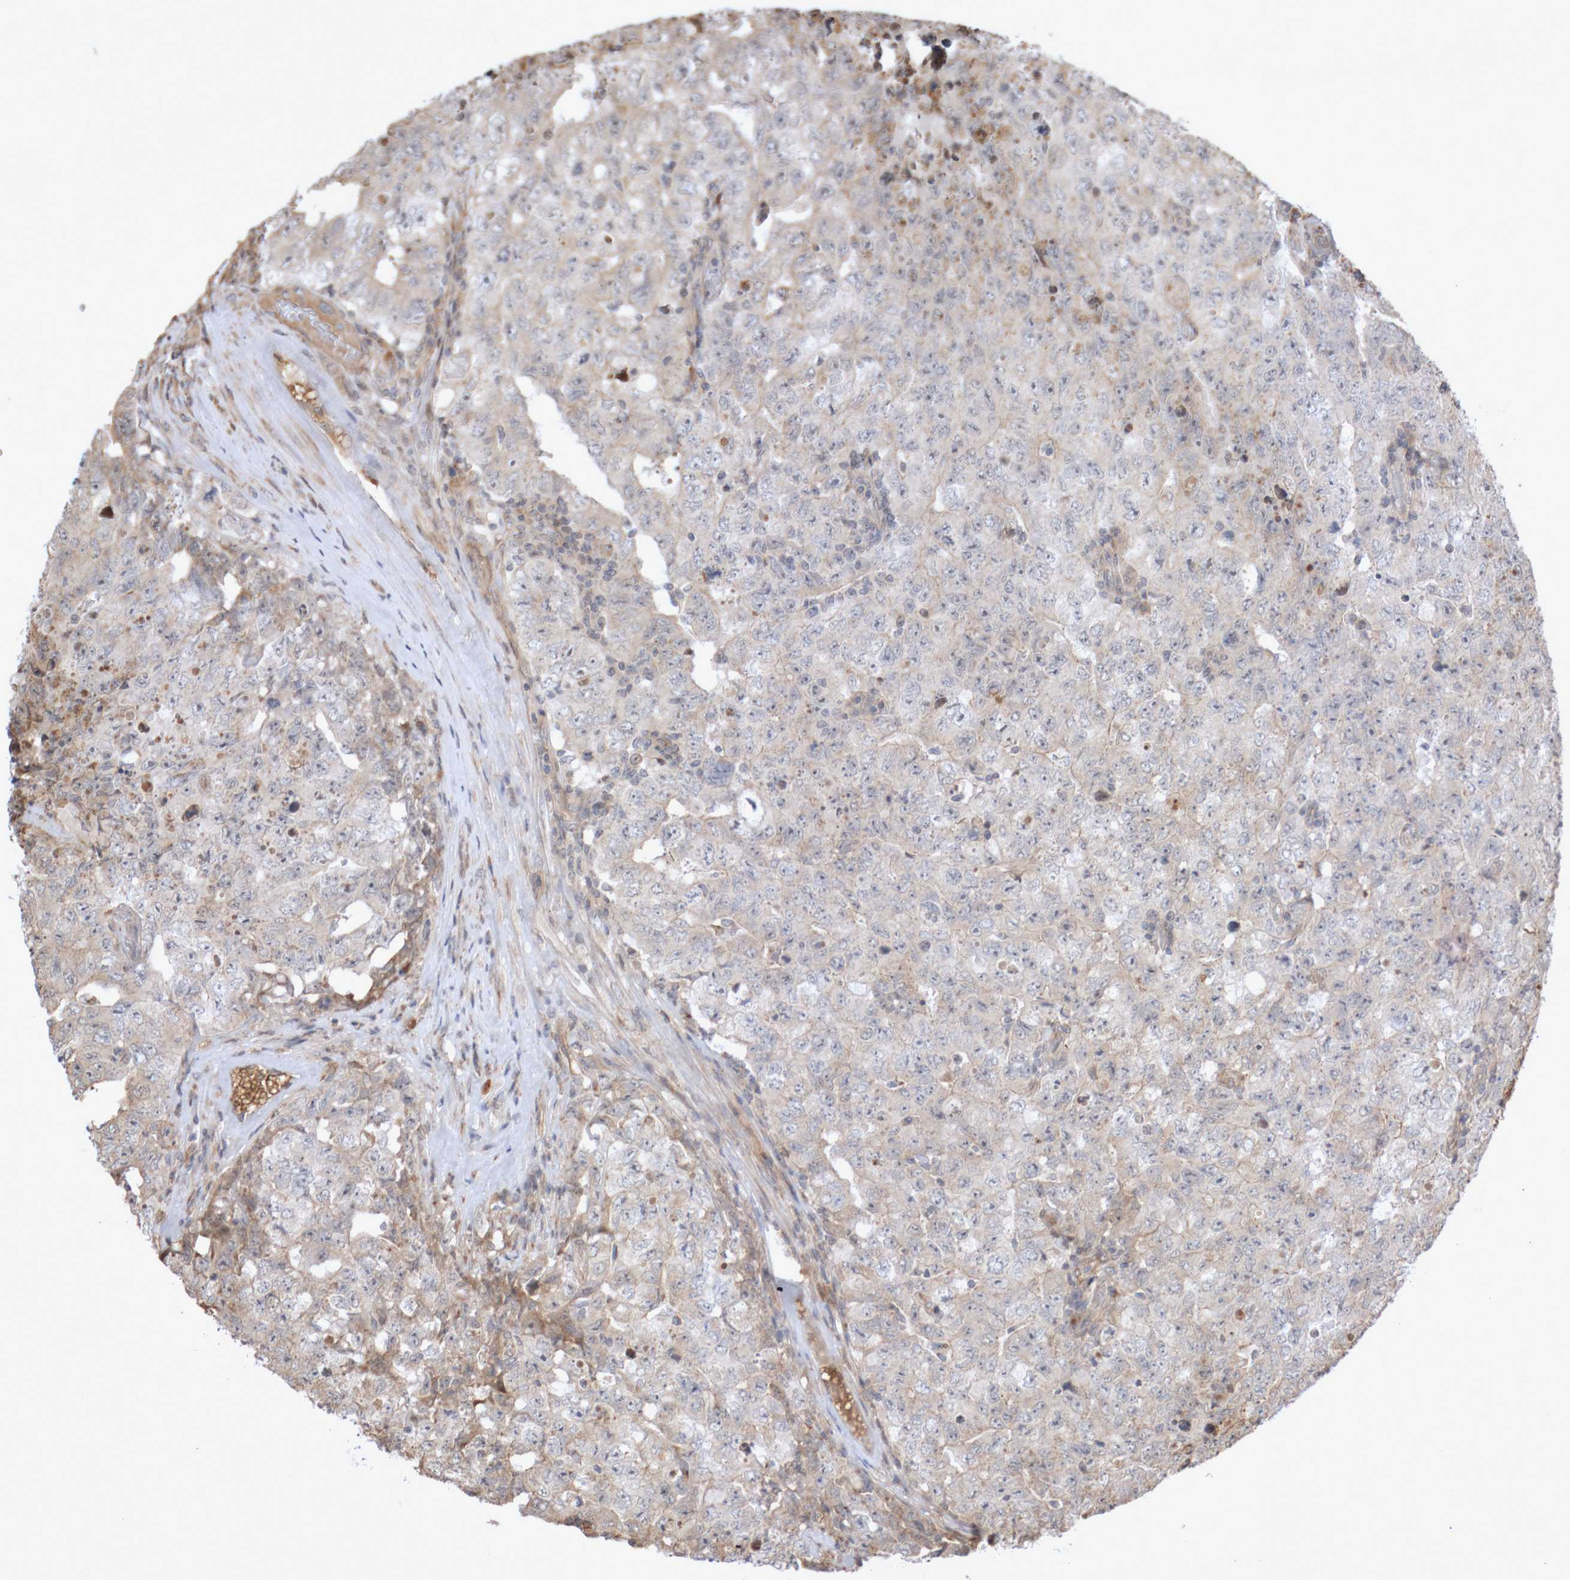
{"staining": {"intensity": "negative", "quantity": "none", "location": "none"}, "tissue": "testis cancer", "cell_type": "Tumor cells", "image_type": "cancer", "snomed": [{"axis": "morphology", "description": "Carcinoma, Embryonal, NOS"}, {"axis": "topography", "description": "Testis"}], "caption": "Testis cancer (embryonal carcinoma) stained for a protein using IHC reveals no expression tumor cells.", "gene": "DPH7", "patient": {"sex": "male", "age": 26}}